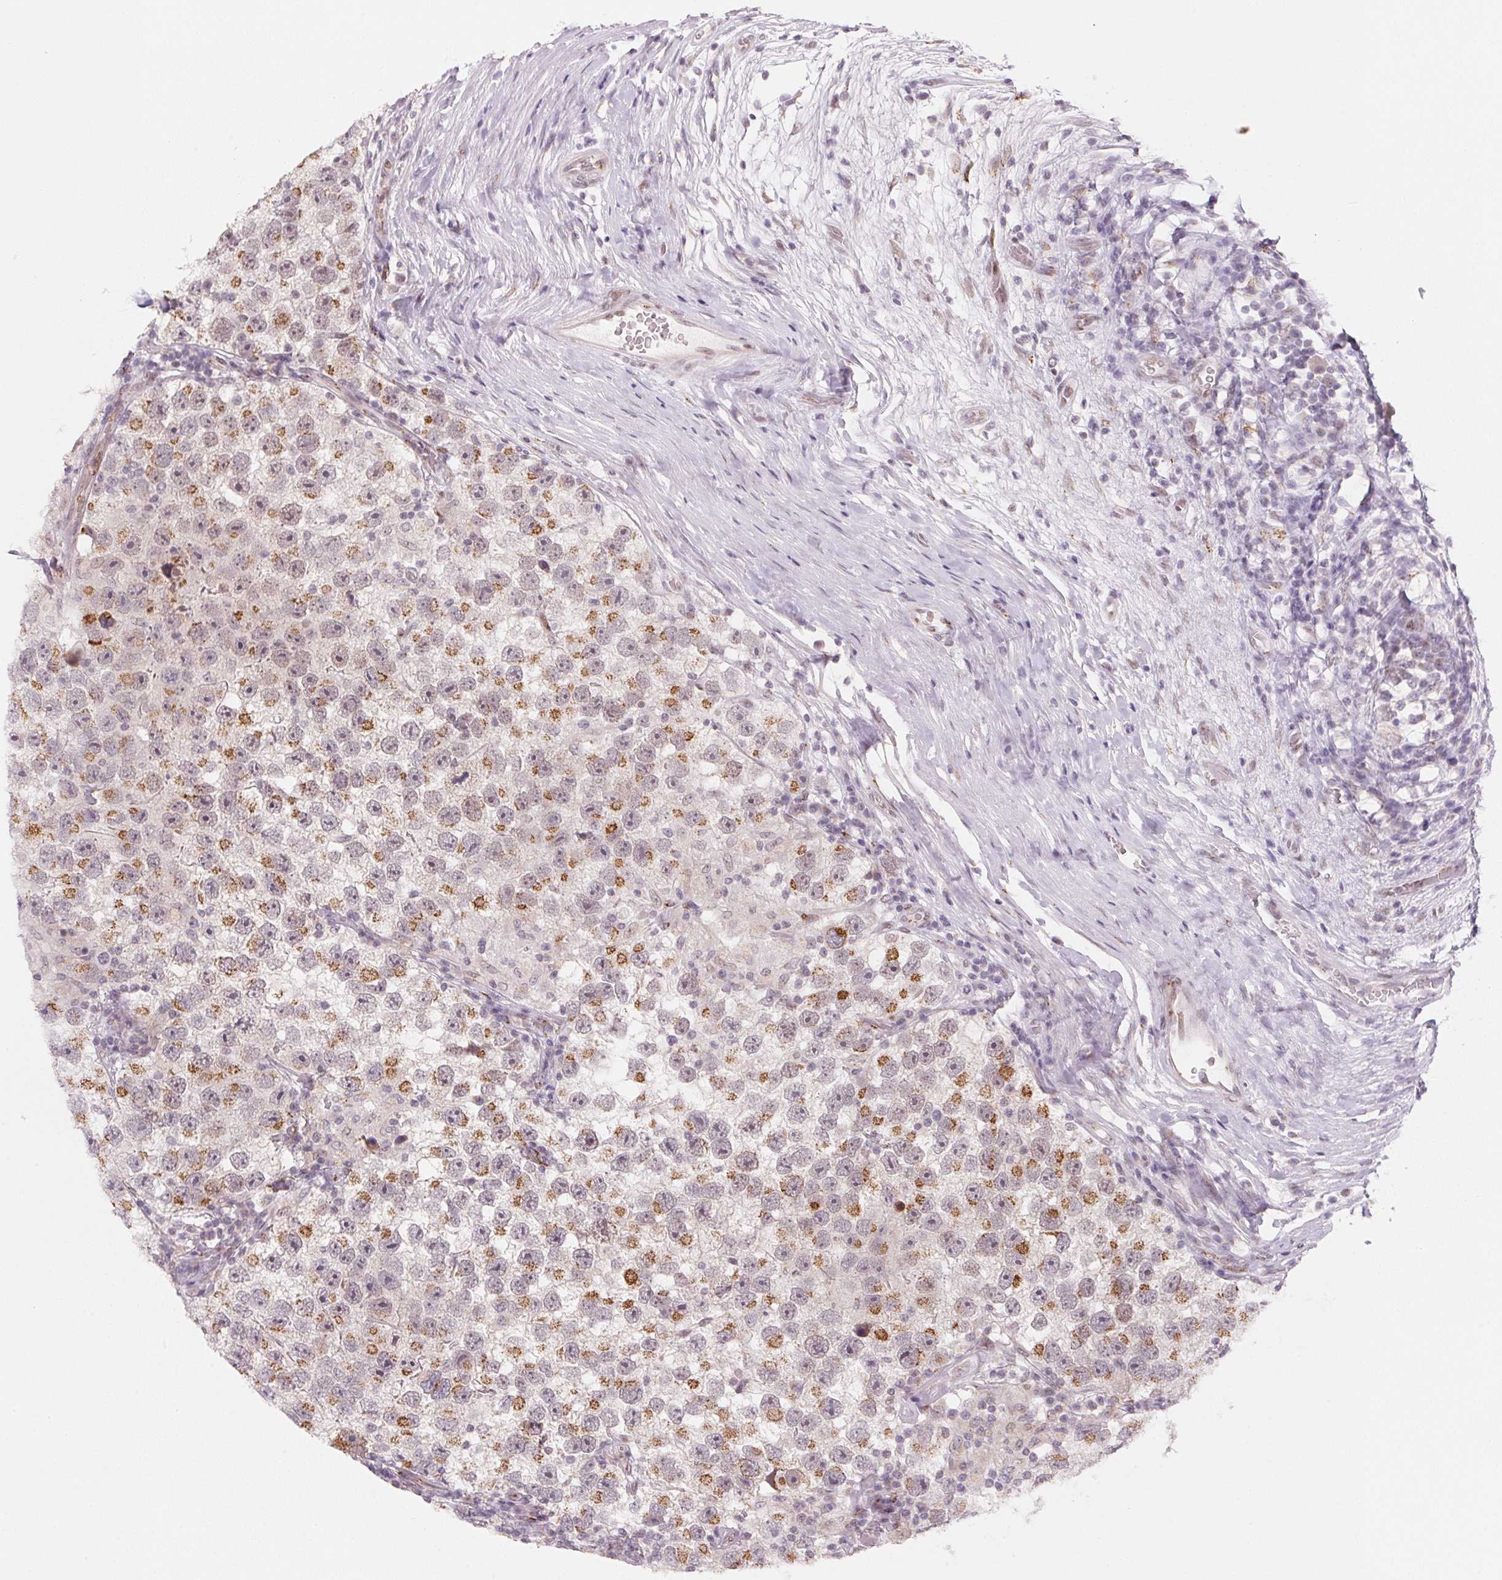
{"staining": {"intensity": "moderate", "quantity": "25%-75%", "location": "cytoplasmic/membranous"}, "tissue": "testis cancer", "cell_type": "Tumor cells", "image_type": "cancer", "snomed": [{"axis": "morphology", "description": "Seminoma, NOS"}, {"axis": "topography", "description": "Testis"}], "caption": "Immunohistochemistry photomicrograph of neoplastic tissue: human seminoma (testis) stained using immunohistochemistry (IHC) demonstrates medium levels of moderate protein expression localized specifically in the cytoplasmic/membranous of tumor cells, appearing as a cytoplasmic/membranous brown color.", "gene": "RAB22A", "patient": {"sex": "male", "age": 26}}